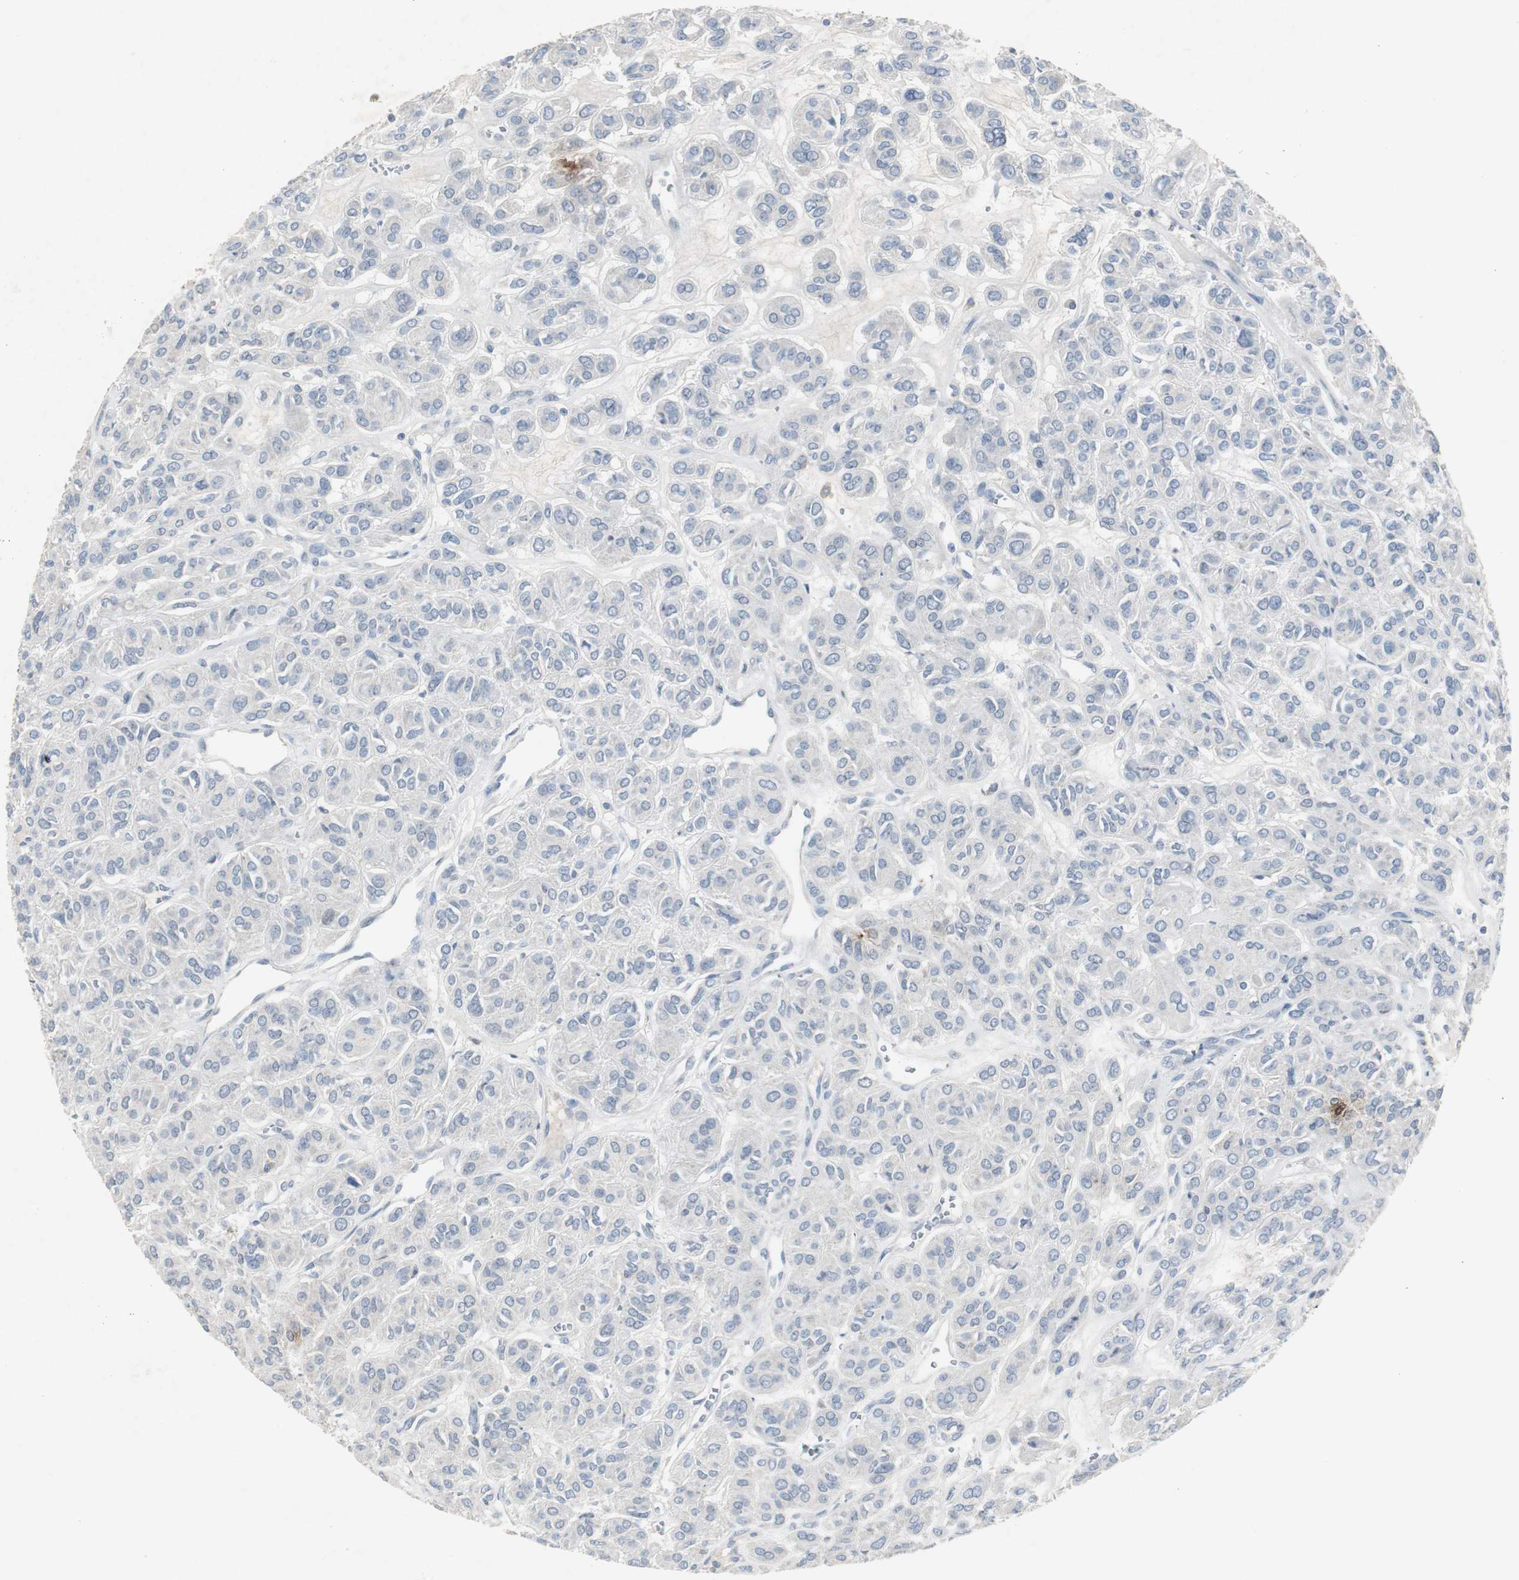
{"staining": {"intensity": "negative", "quantity": "none", "location": "none"}, "tissue": "thyroid cancer", "cell_type": "Tumor cells", "image_type": "cancer", "snomed": [{"axis": "morphology", "description": "Follicular adenoma carcinoma, NOS"}, {"axis": "topography", "description": "Thyroid gland"}], "caption": "Tumor cells are negative for brown protein staining in follicular adenoma carcinoma (thyroid). (DAB (3,3'-diaminobenzidine) immunohistochemistry (IHC) visualized using brightfield microscopy, high magnification).", "gene": "TK1", "patient": {"sex": "female", "age": 71}}